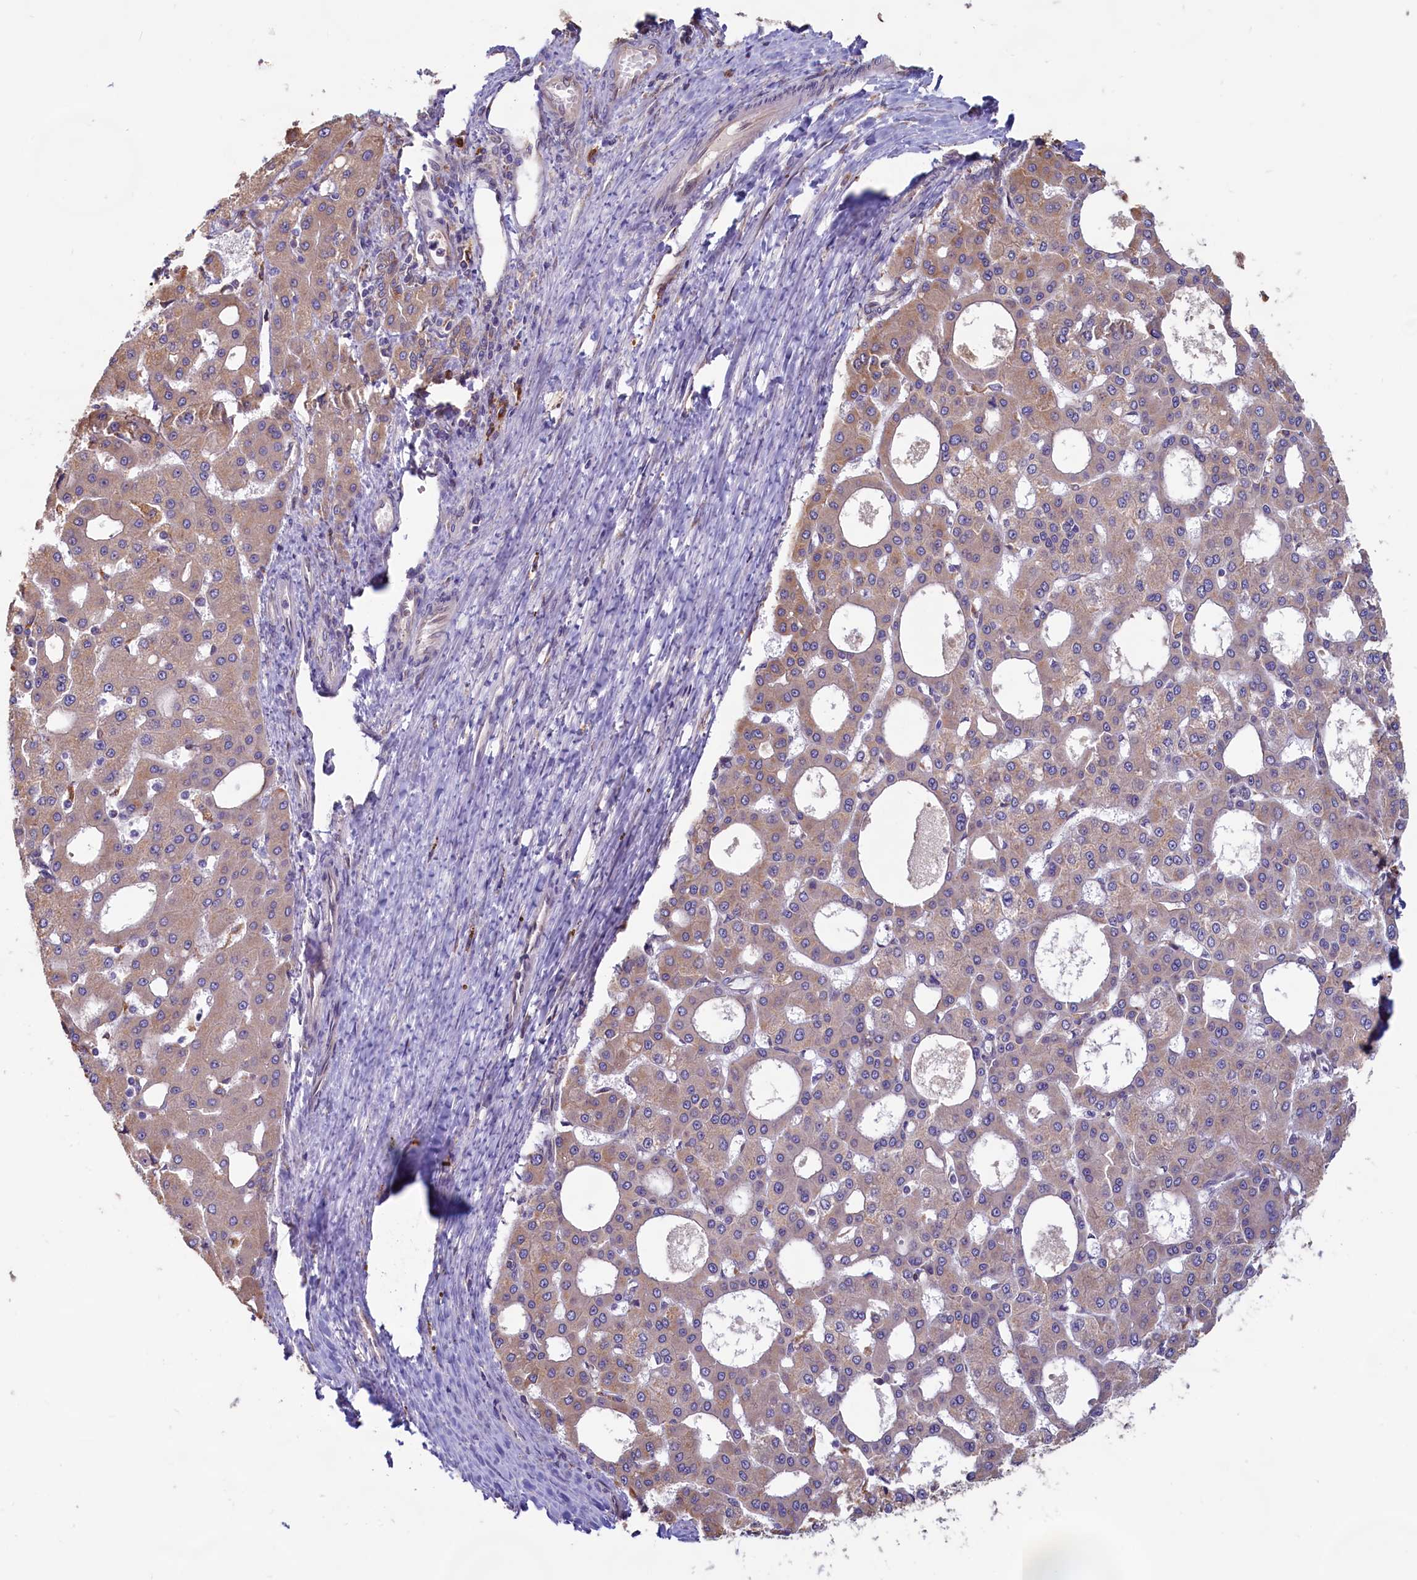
{"staining": {"intensity": "moderate", "quantity": ">75%", "location": "cytoplasmic/membranous"}, "tissue": "liver cancer", "cell_type": "Tumor cells", "image_type": "cancer", "snomed": [{"axis": "morphology", "description": "Carcinoma, Hepatocellular, NOS"}, {"axis": "topography", "description": "Liver"}], "caption": "The immunohistochemical stain shows moderate cytoplasmic/membranous staining in tumor cells of liver cancer (hepatocellular carcinoma) tissue.", "gene": "TBC1D19", "patient": {"sex": "male", "age": 47}}